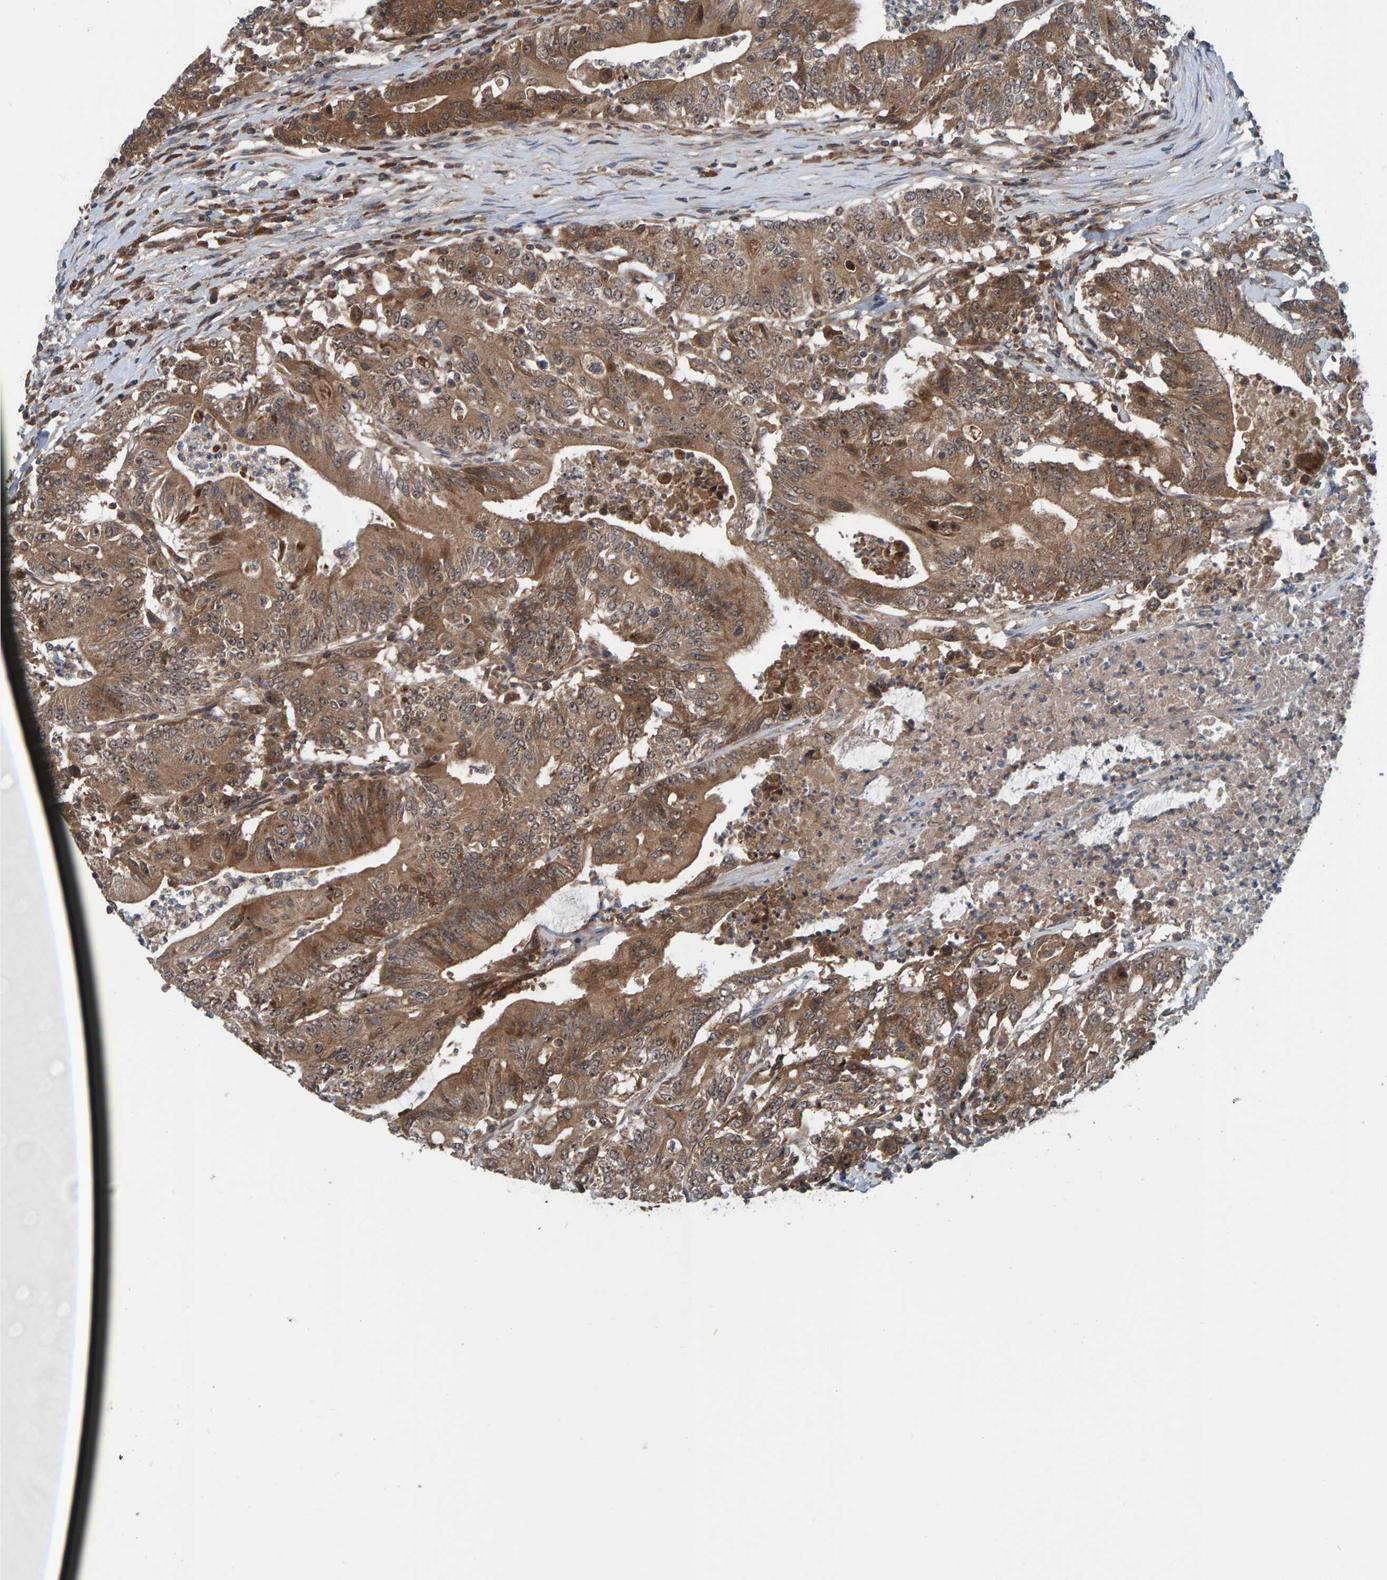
{"staining": {"intensity": "moderate", "quantity": ">75%", "location": "cytoplasmic/membranous"}, "tissue": "colorectal cancer", "cell_type": "Tumor cells", "image_type": "cancer", "snomed": [{"axis": "morphology", "description": "Adenocarcinoma, NOS"}, {"axis": "topography", "description": "Colon"}], "caption": "Immunohistochemical staining of human colorectal cancer reveals medium levels of moderate cytoplasmic/membranous protein positivity in about >75% of tumor cells.", "gene": "CUEDC1", "patient": {"sex": "female", "age": 77}}